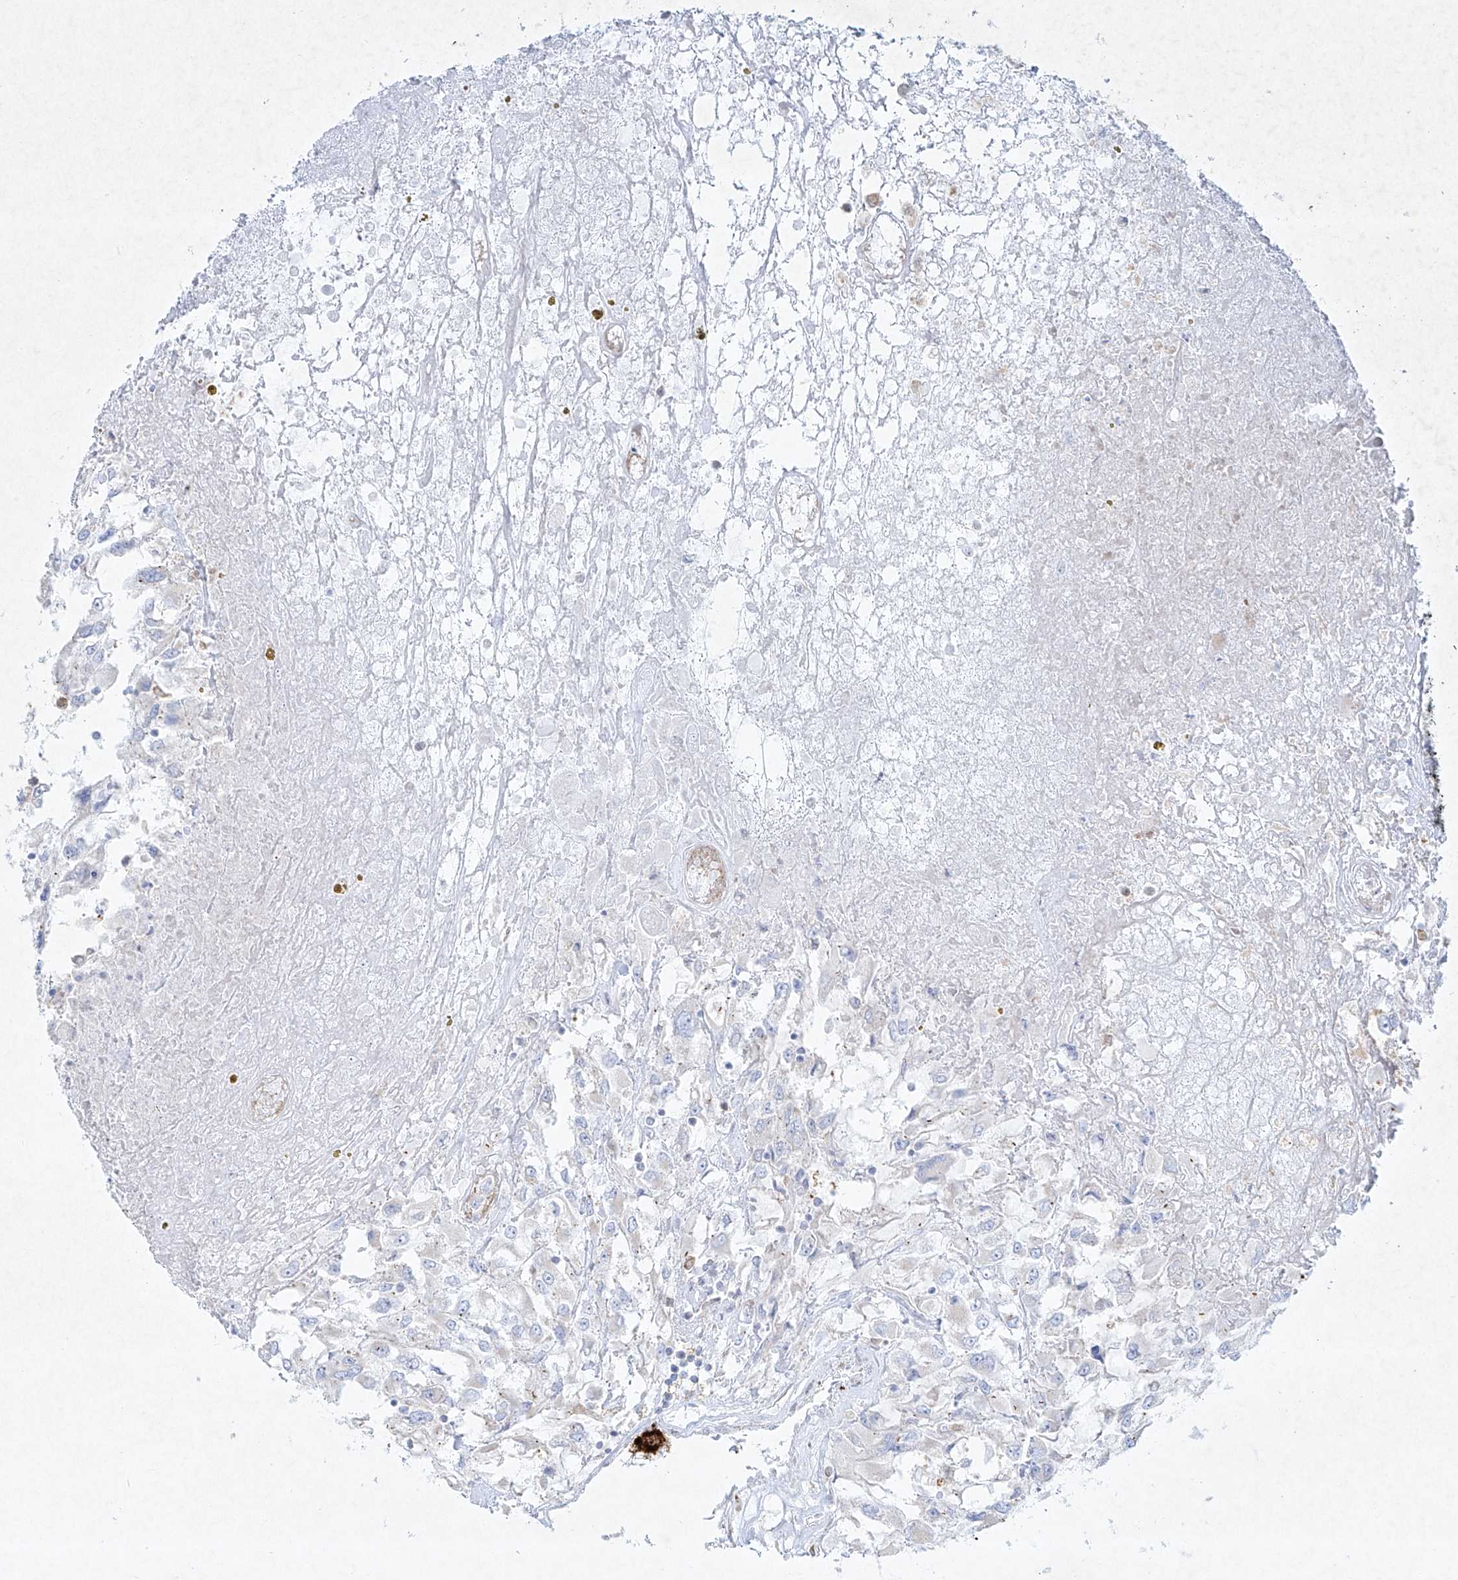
{"staining": {"intensity": "negative", "quantity": "none", "location": "none"}, "tissue": "renal cancer", "cell_type": "Tumor cells", "image_type": "cancer", "snomed": [{"axis": "morphology", "description": "Adenocarcinoma, NOS"}, {"axis": "topography", "description": "Kidney"}], "caption": "IHC image of renal adenocarcinoma stained for a protein (brown), which shows no positivity in tumor cells.", "gene": "PLEK", "patient": {"sex": "female", "age": 52}}